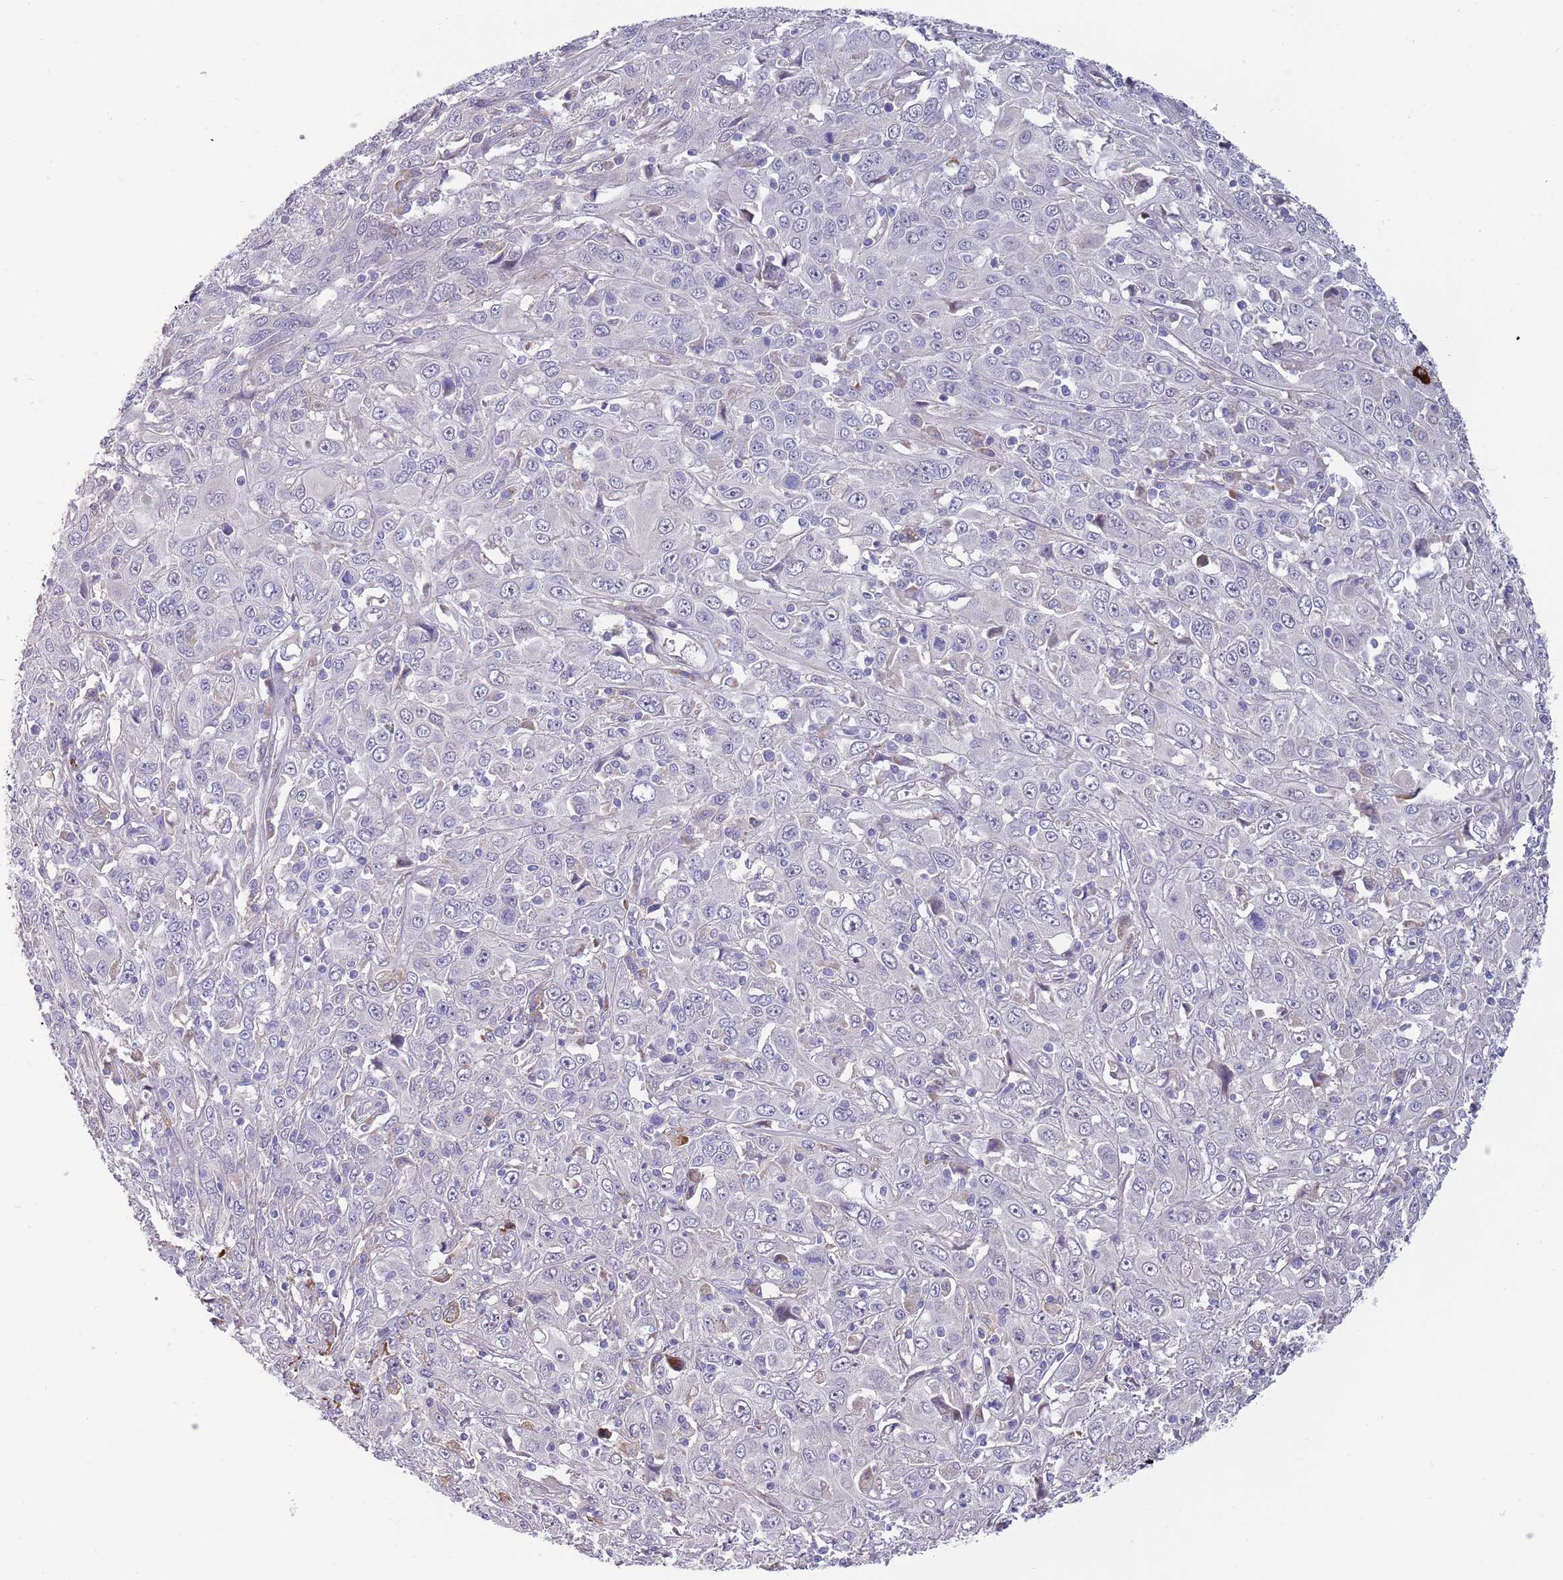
{"staining": {"intensity": "negative", "quantity": "none", "location": "none"}, "tissue": "cervical cancer", "cell_type": "Tumor cells", "image_type": "cancer", "snomed": [{"axis": "morphology", "description": "Squamous cell carcinoma, NOS"}, {"axis": "topography", "description": "Cervix"}], "caption": "DAB immunohistochemical staining of human cervical cancer reveals no significant positivity in tumor cells.", "gene": "NLRP6", "patient": {"sex": "female", "age": 46}}